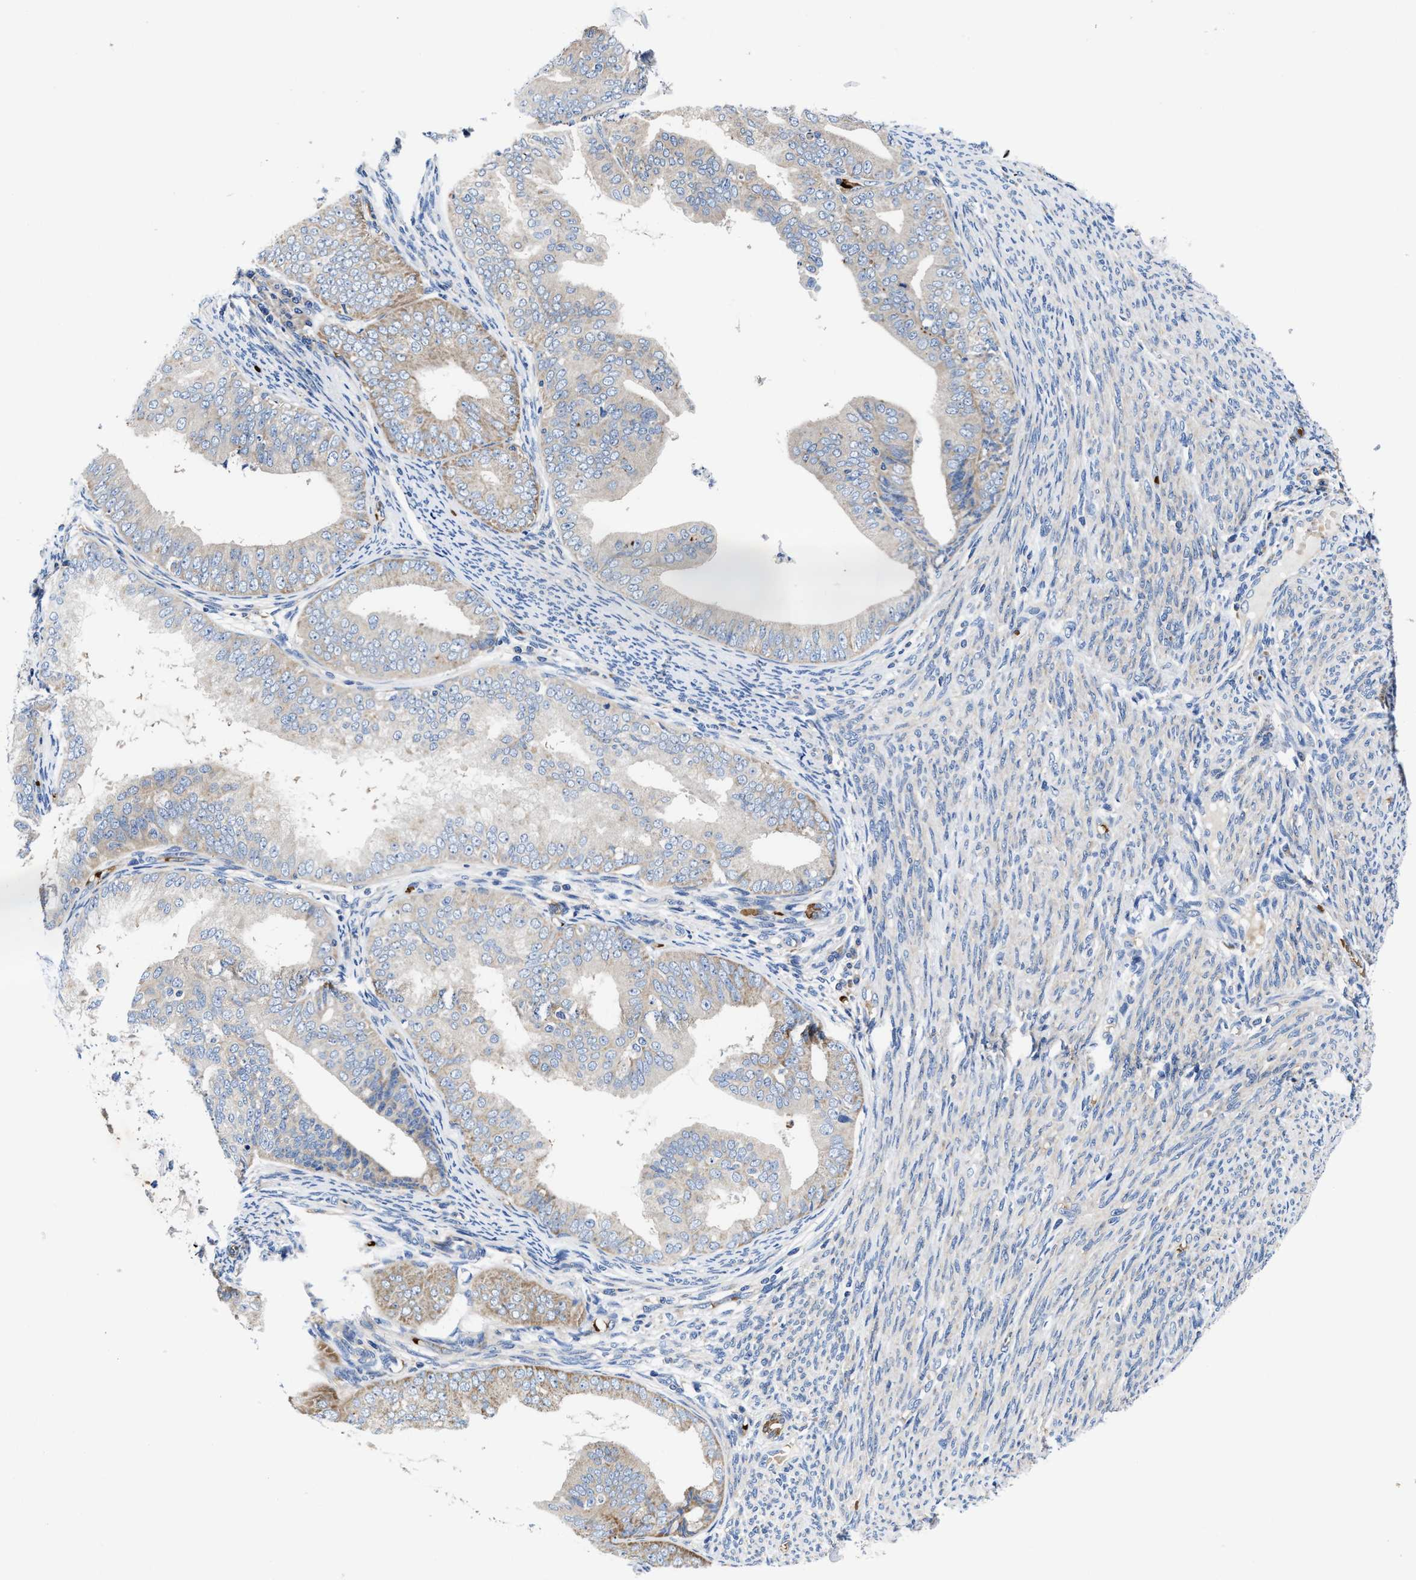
{"staining": {"intensity": "weak", "quantity": "<25%", "location": "cytoplasmic/membranous"}, "tissue": "endometrial cancer", "cell_type": "Tumor cells", "image_type": "cancer", "snomed": [{"axis": "morphology", "description": "Adenocarcinoma, NOS"}, {"axis": "topography", "description": "Endometrium"}], "caption": "A micrograph of endometrial cancer stained for a protein reveals no brown staining in tumor cells. (DAB (3,3'-diaminobenzidine) immunohistochemistry (IHC) with hematoxylin counter stain).", "gene": "PHLPP1", "patient": {"sex": "female", "age": 63}}